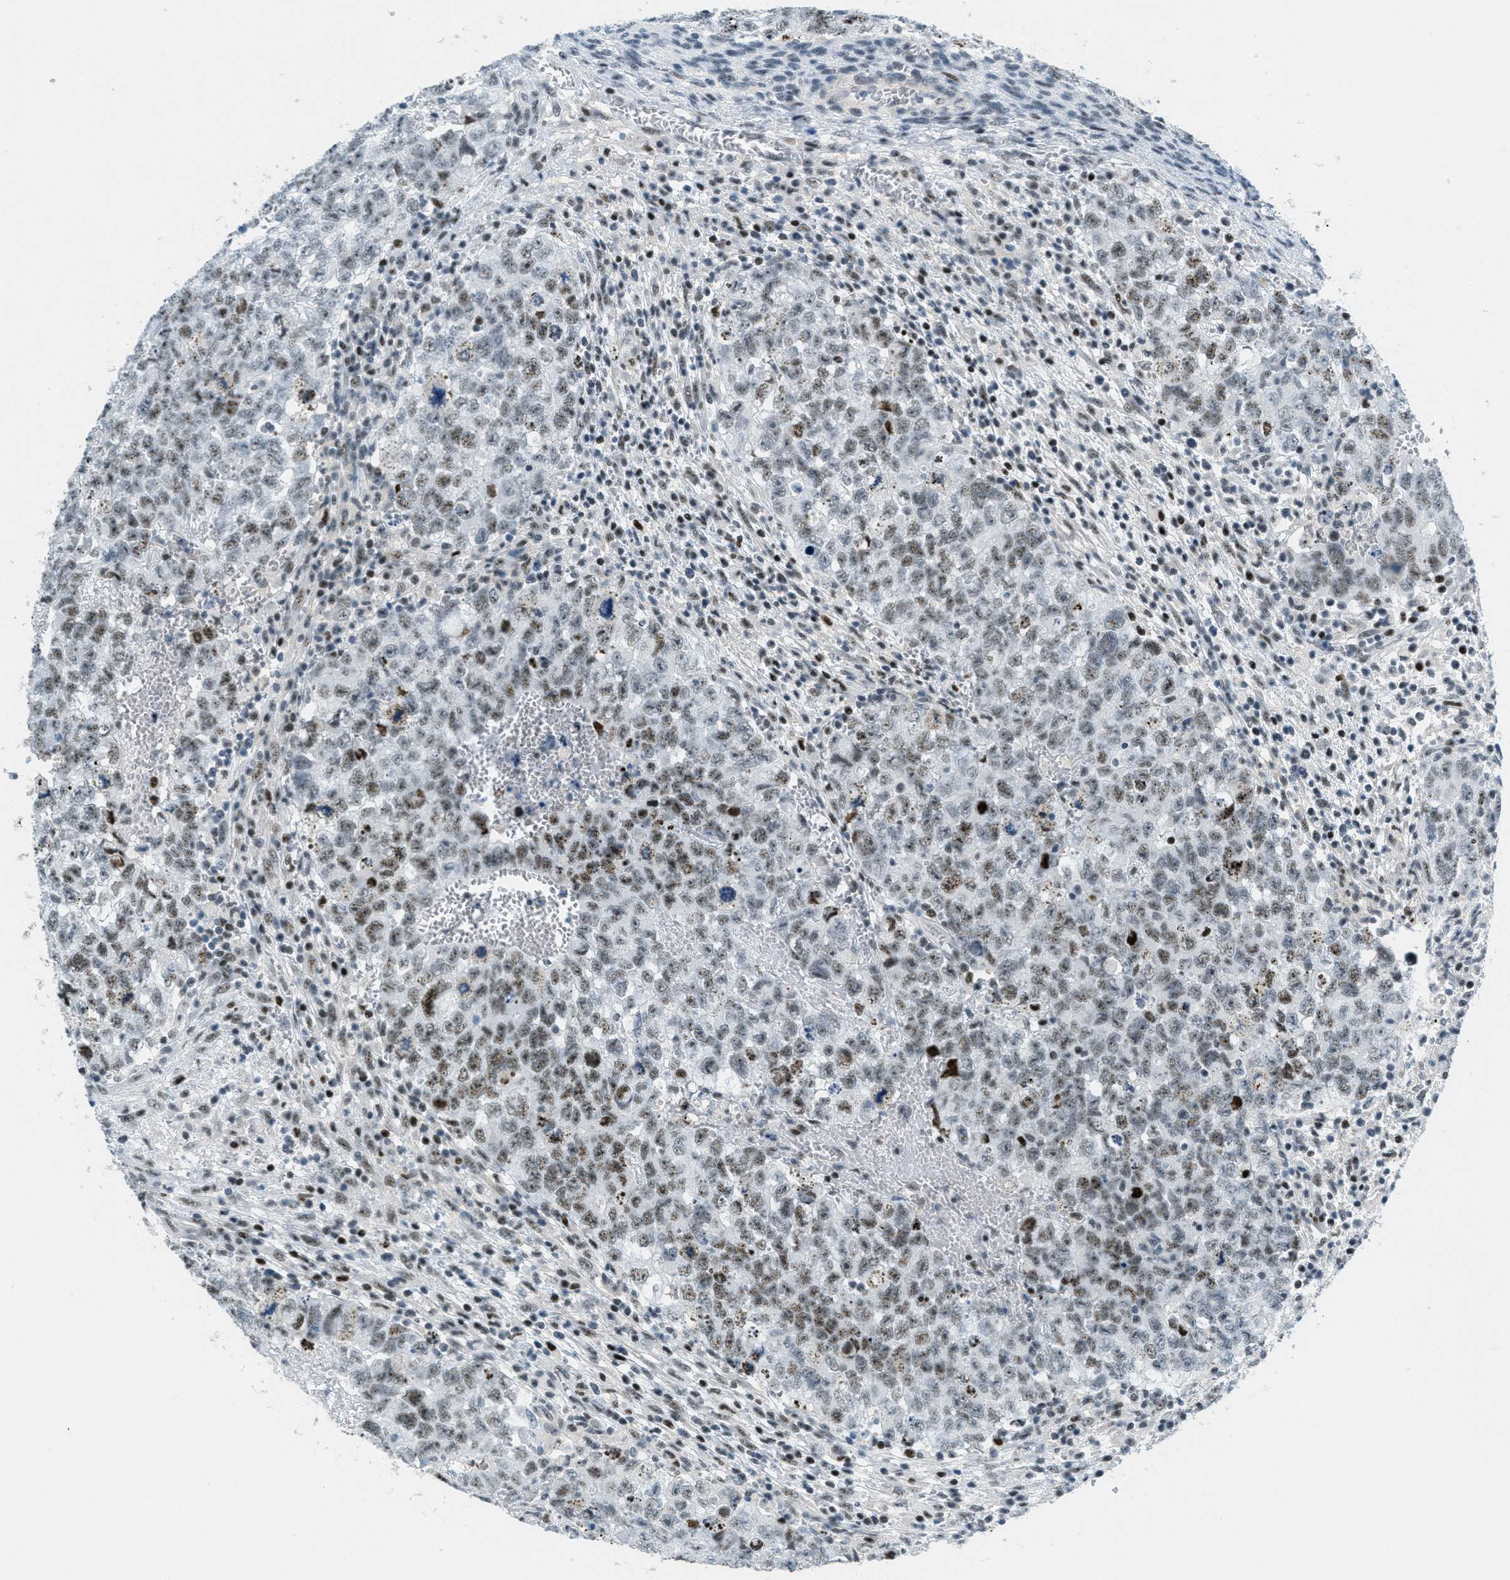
{"staining": {"intensity": "moderate", "quantity": "25%-75%", "location": "nuclear"}, "tissue": "testis cancer", "cell_type": "Tumor cells", "image_type": "cancer", "snomed": [{"axis": "morphology", "description": "Seminoma, NOS"}, {"axis": "morphology", "description": "Carcinoma, Embryonal, NOS"}, {"axis": "topography", "description": "Testis"}], "caption": "Protein staining exhibits moderate nuclear staining in about 25%-75% of tumor cells in testis cancer (seminoma). (brown staining indicates protein expression, while blue staining denotes nuclei).", "gene": "ZDHHC23", "patient": {"sex": "male", "age": 38}}